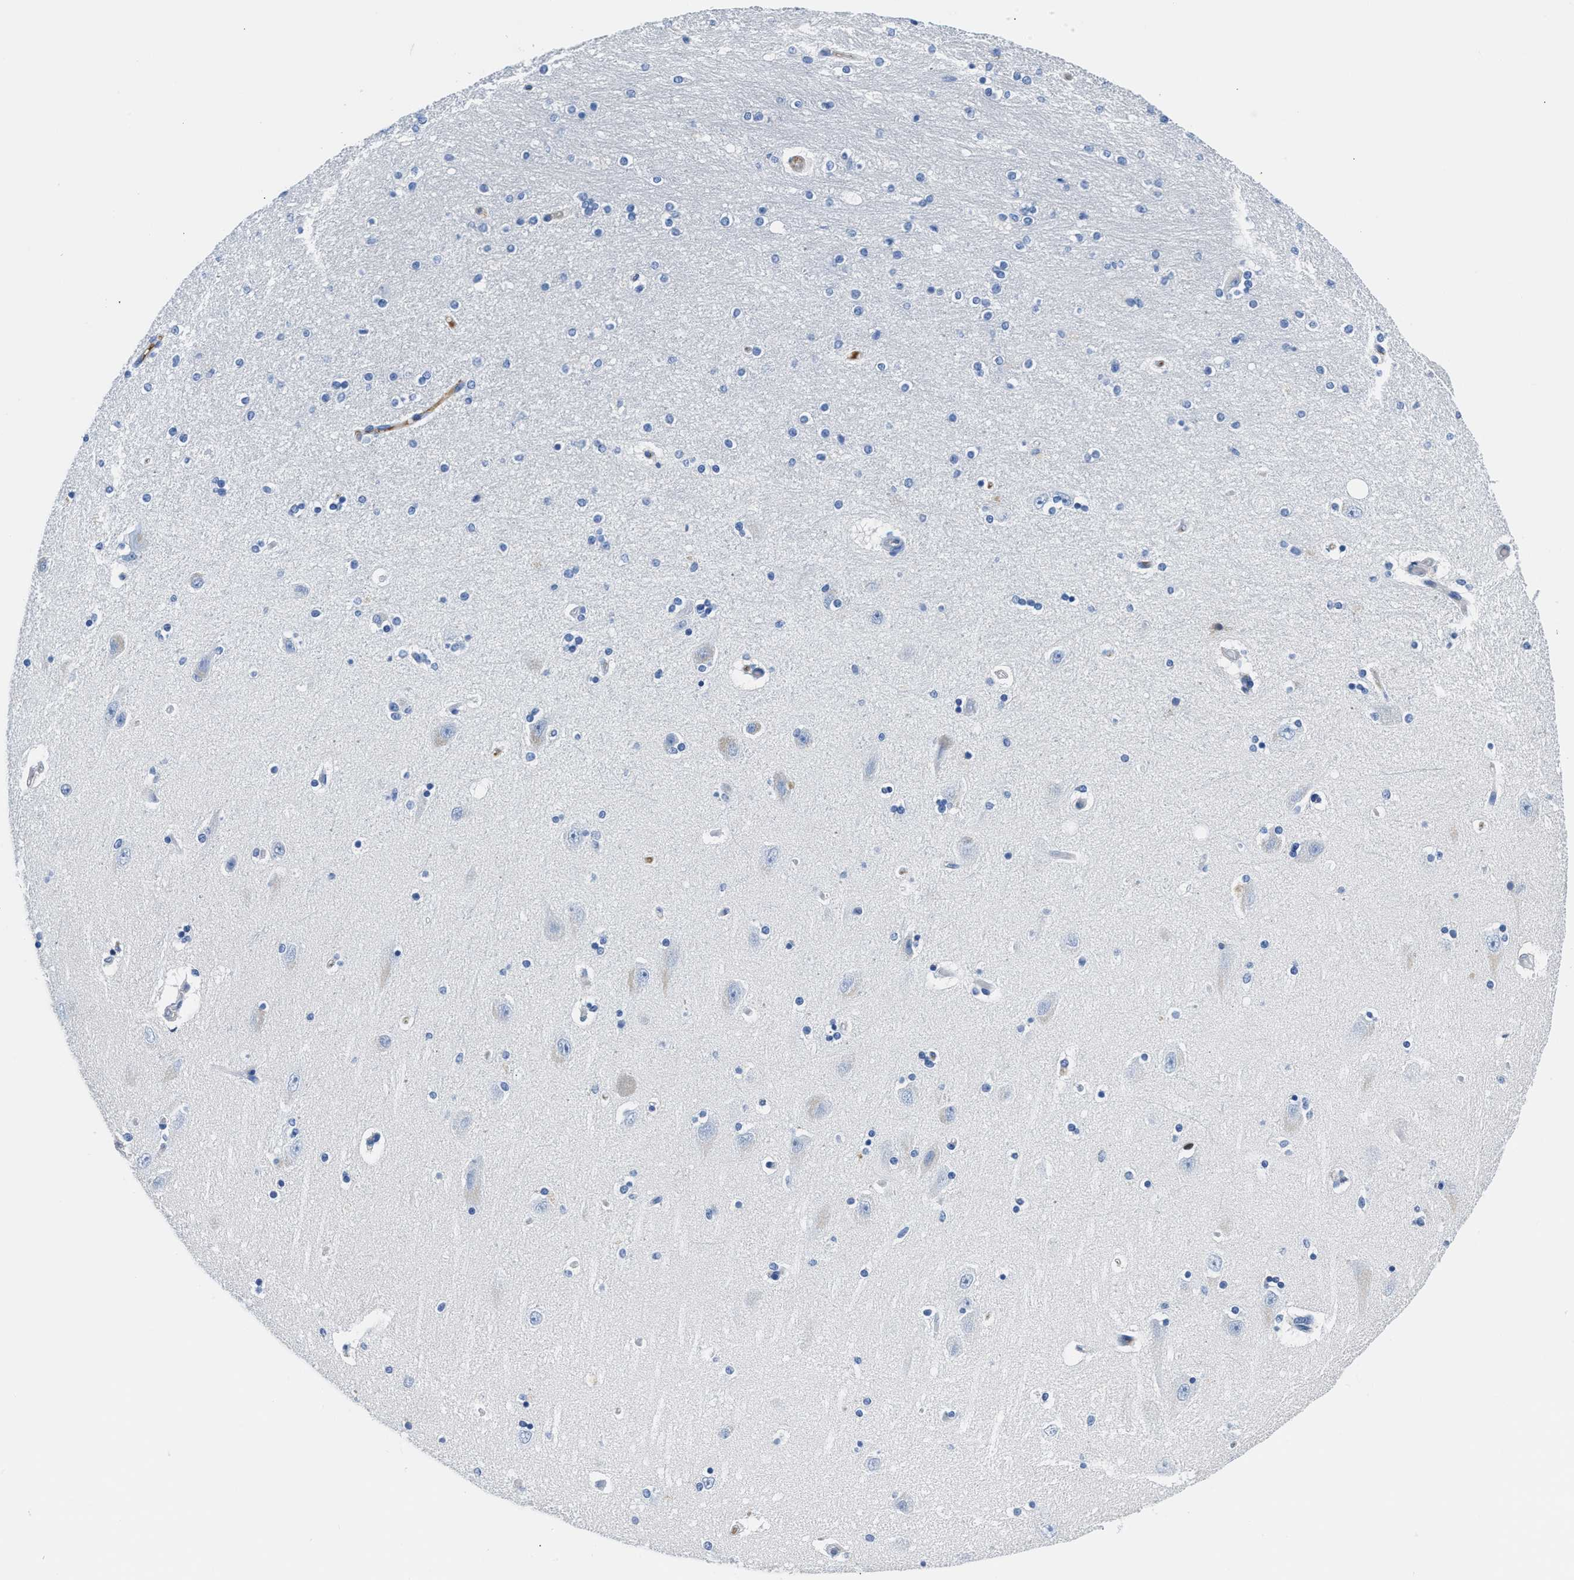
{"staining": {"intensity": "negative", "quantity": "none", "location": "none"}, "tissue": "hippocampus", "cell_type": "Glial cells", "image_type": "normal", "snomed": [{"axis": "morphology", "description": "Normal tissue, NOS"}, {"axis": "topography", "description": "Hippocampus"}], "caption": "Immunohistochemistry histopathology image of benign hippocampus: human hippocampus stained with DAB displays no significant protein positivity in glial cells. (DAB IHC with hematoxylin counter stain).", "gene": "GC", "patient": {"sex": "female", "age": 54}}